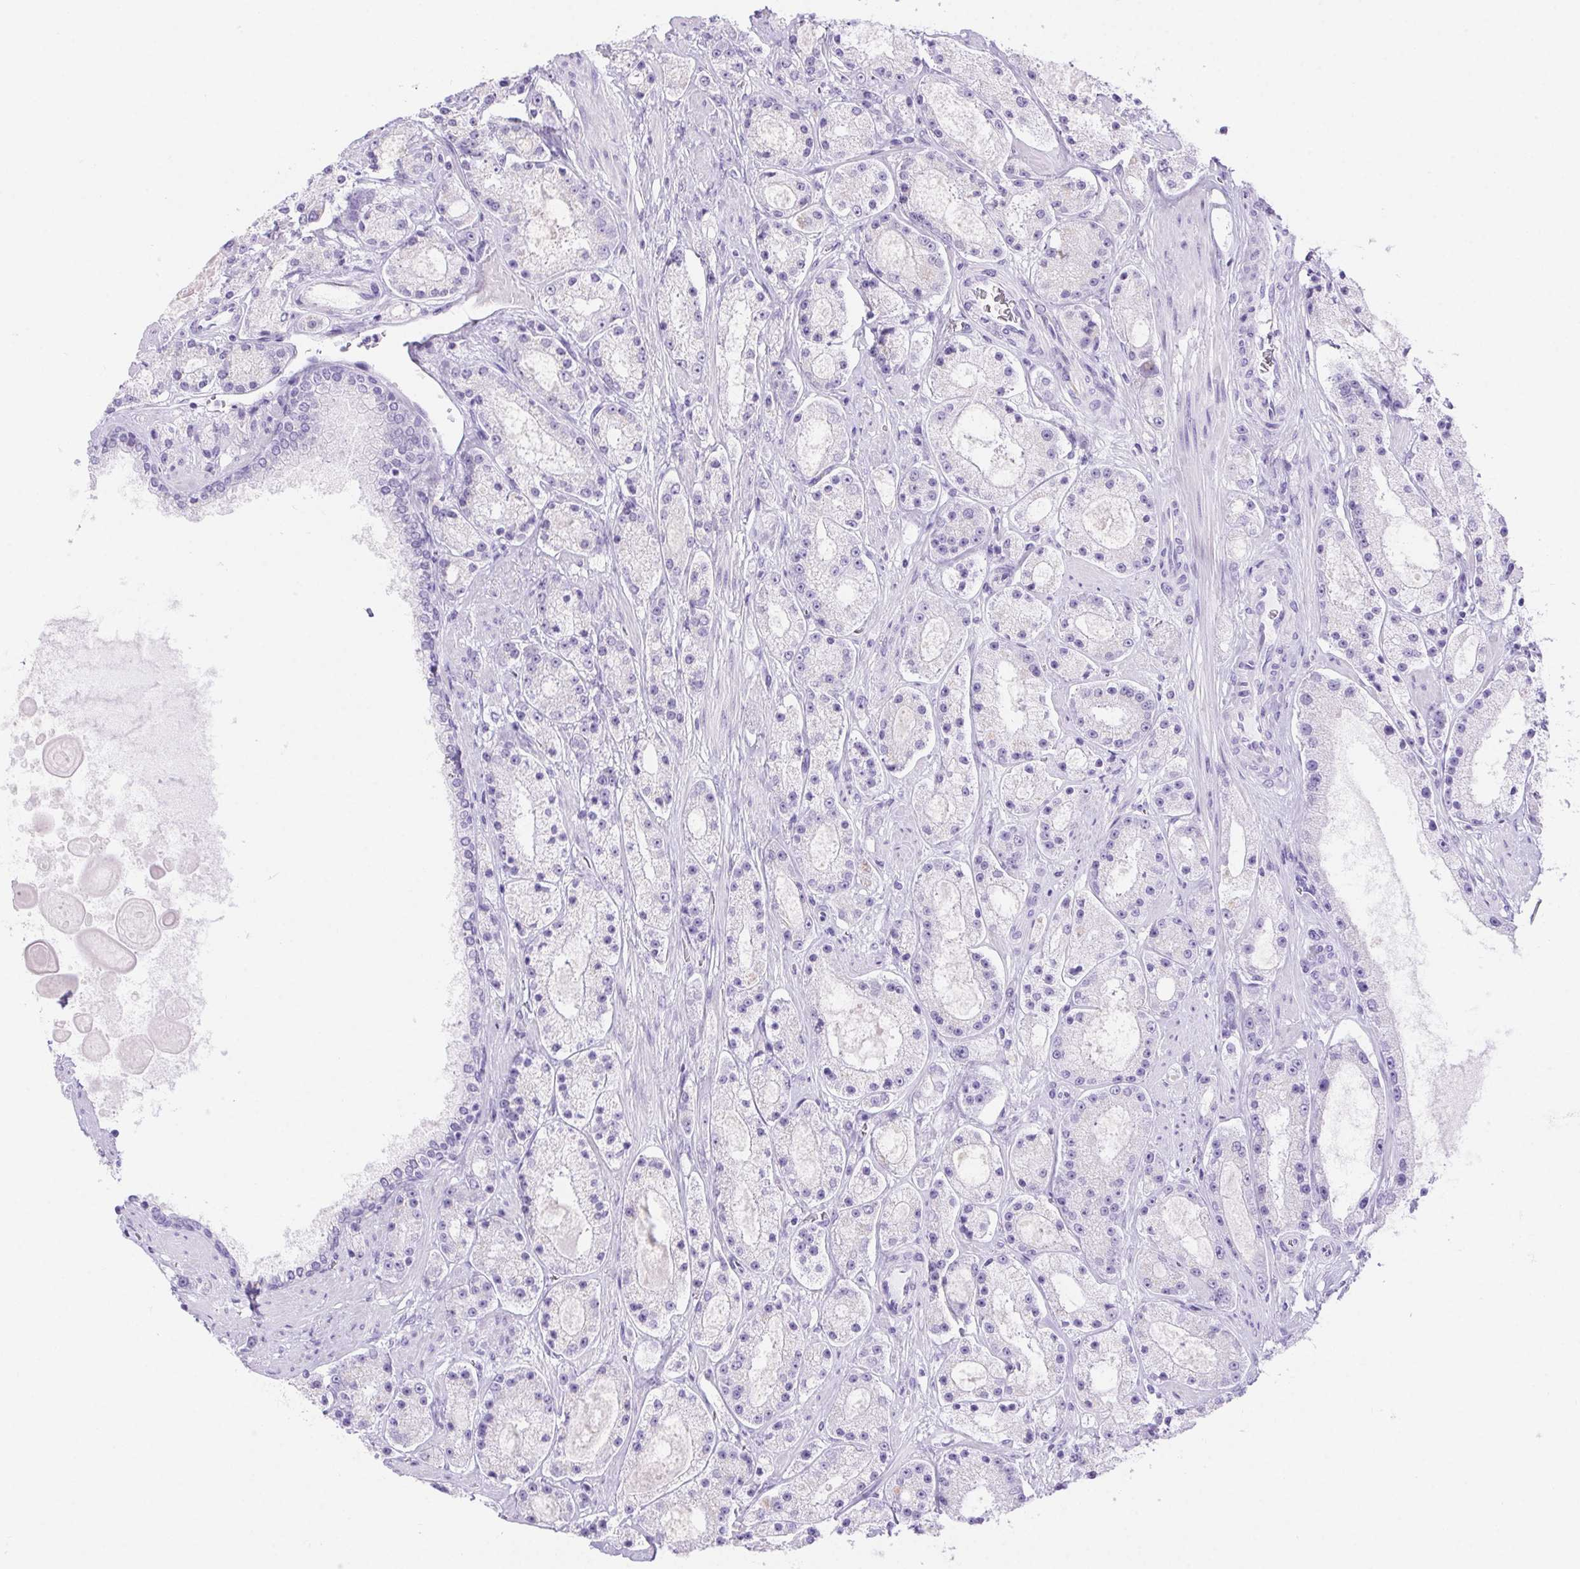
{"staining": {"intensity": "negative", "quantity": "none", "location": "none"}, "tissue": "prostate cancer", "cell_type": "Tumor cells", "image_type": "cancer", "snomed": [{"axis": "morphology", "description": "Adenocarcinoma, High grade"}, {"axis": "topography", "description": "Prostate"}], "caption": "Prostate cancer (high-grade adenocarcinoma) stained for a protein using immunohistochemistry shows no positivity tumor cells.", "gene": "ERP27", "patient": {"sex": "male", "age": 67}}